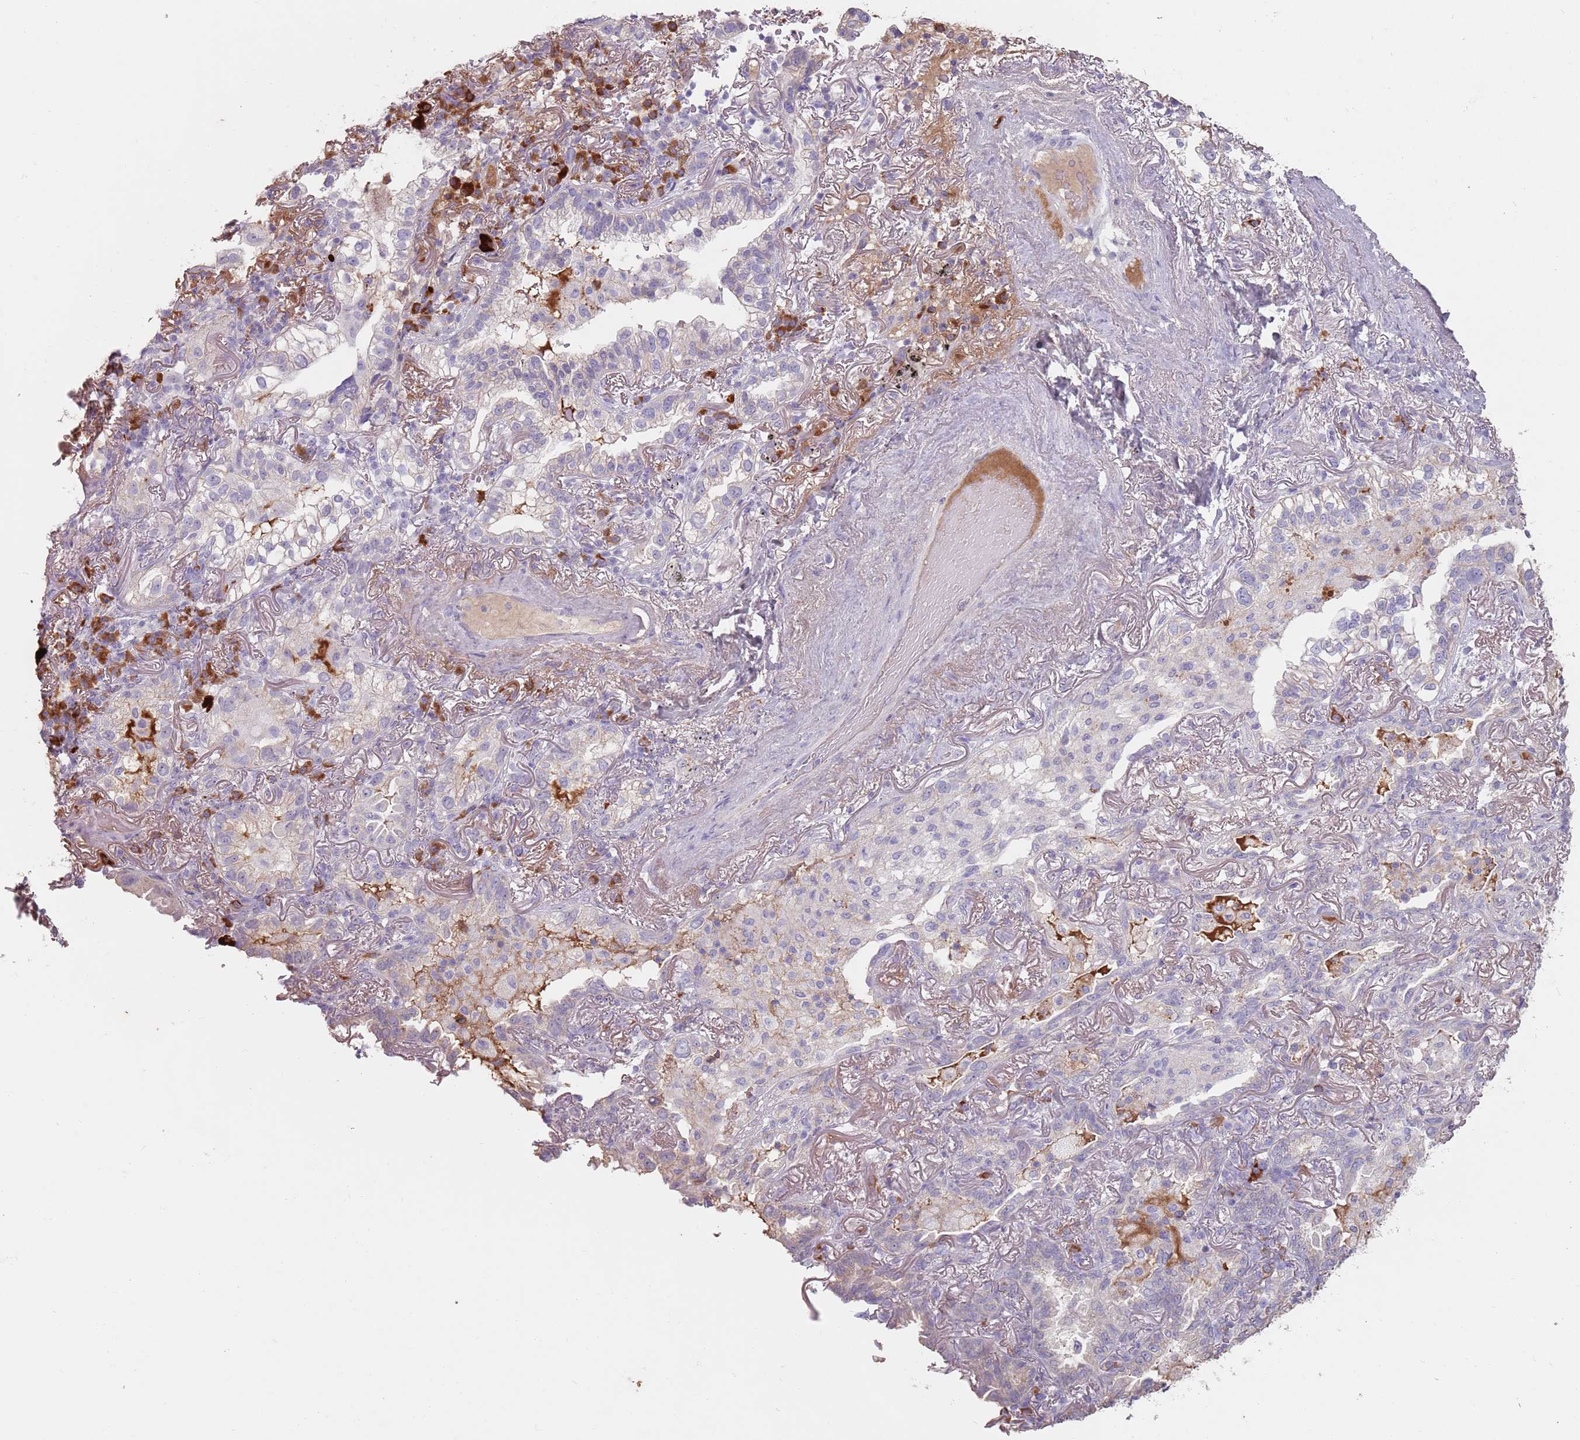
{"staining": {"intensity": "negative", "quantity": "none", "location": "none"}, "tissue": "lung cancer", "cell_type": "Tumor cells", "image_type": "cancer", "snomed": [{"axis": "morphology", "description": "Adenocarcinoma, NOS"}, {"axis": "topography", "description": "Lung"}], "caption": "Immunohistochemistry (IHC) of human lung cancer (adenocarcinoma) displays no staining in tumor cells. (Immunohistochemistry, brightfield microscopy, high magnification).", "gene": "STYK1", "patient": {"sex": "female", "age": 69}}